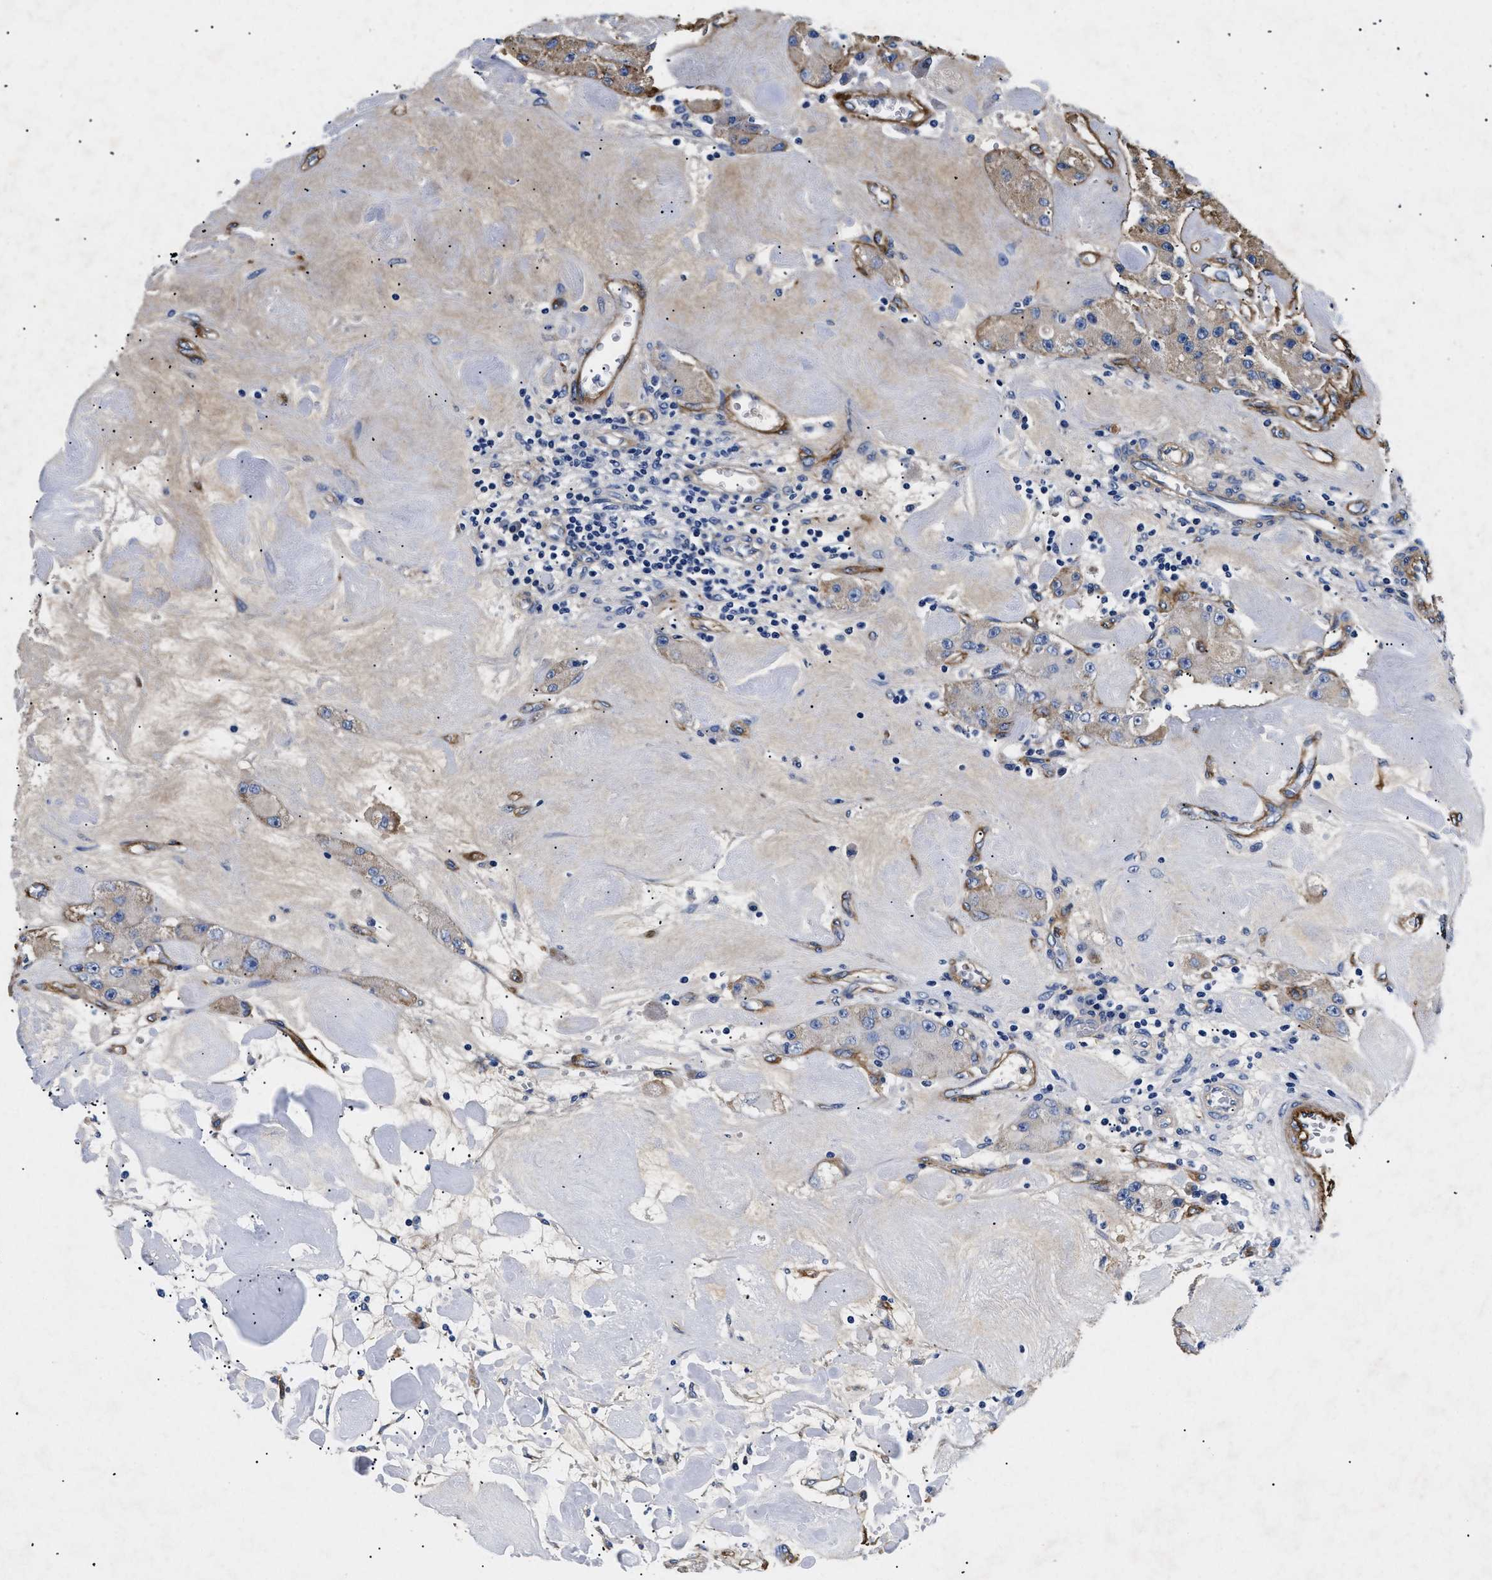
{"staining": {"intensity": "moderate", "quantity": "<25%", "location": "cytoplasmic/membranous"}, "tissue": "carcinoid", "cell_type": "Tumor cells", "image_type": "cancer", "snomed": [{"axis": "morphology", "description": "Carcinoid, malignant, NOS"}, {"axis": "topography", "description": "Pancreas"}], "caption": "About <25% of tumor cells in carcinoid show moderate cytoplasmic/membranous protein staining as visualized by brown immunohistochemical staining.", "gene": "LAMA3", "patient": {"sex": "male", "age": 41}}